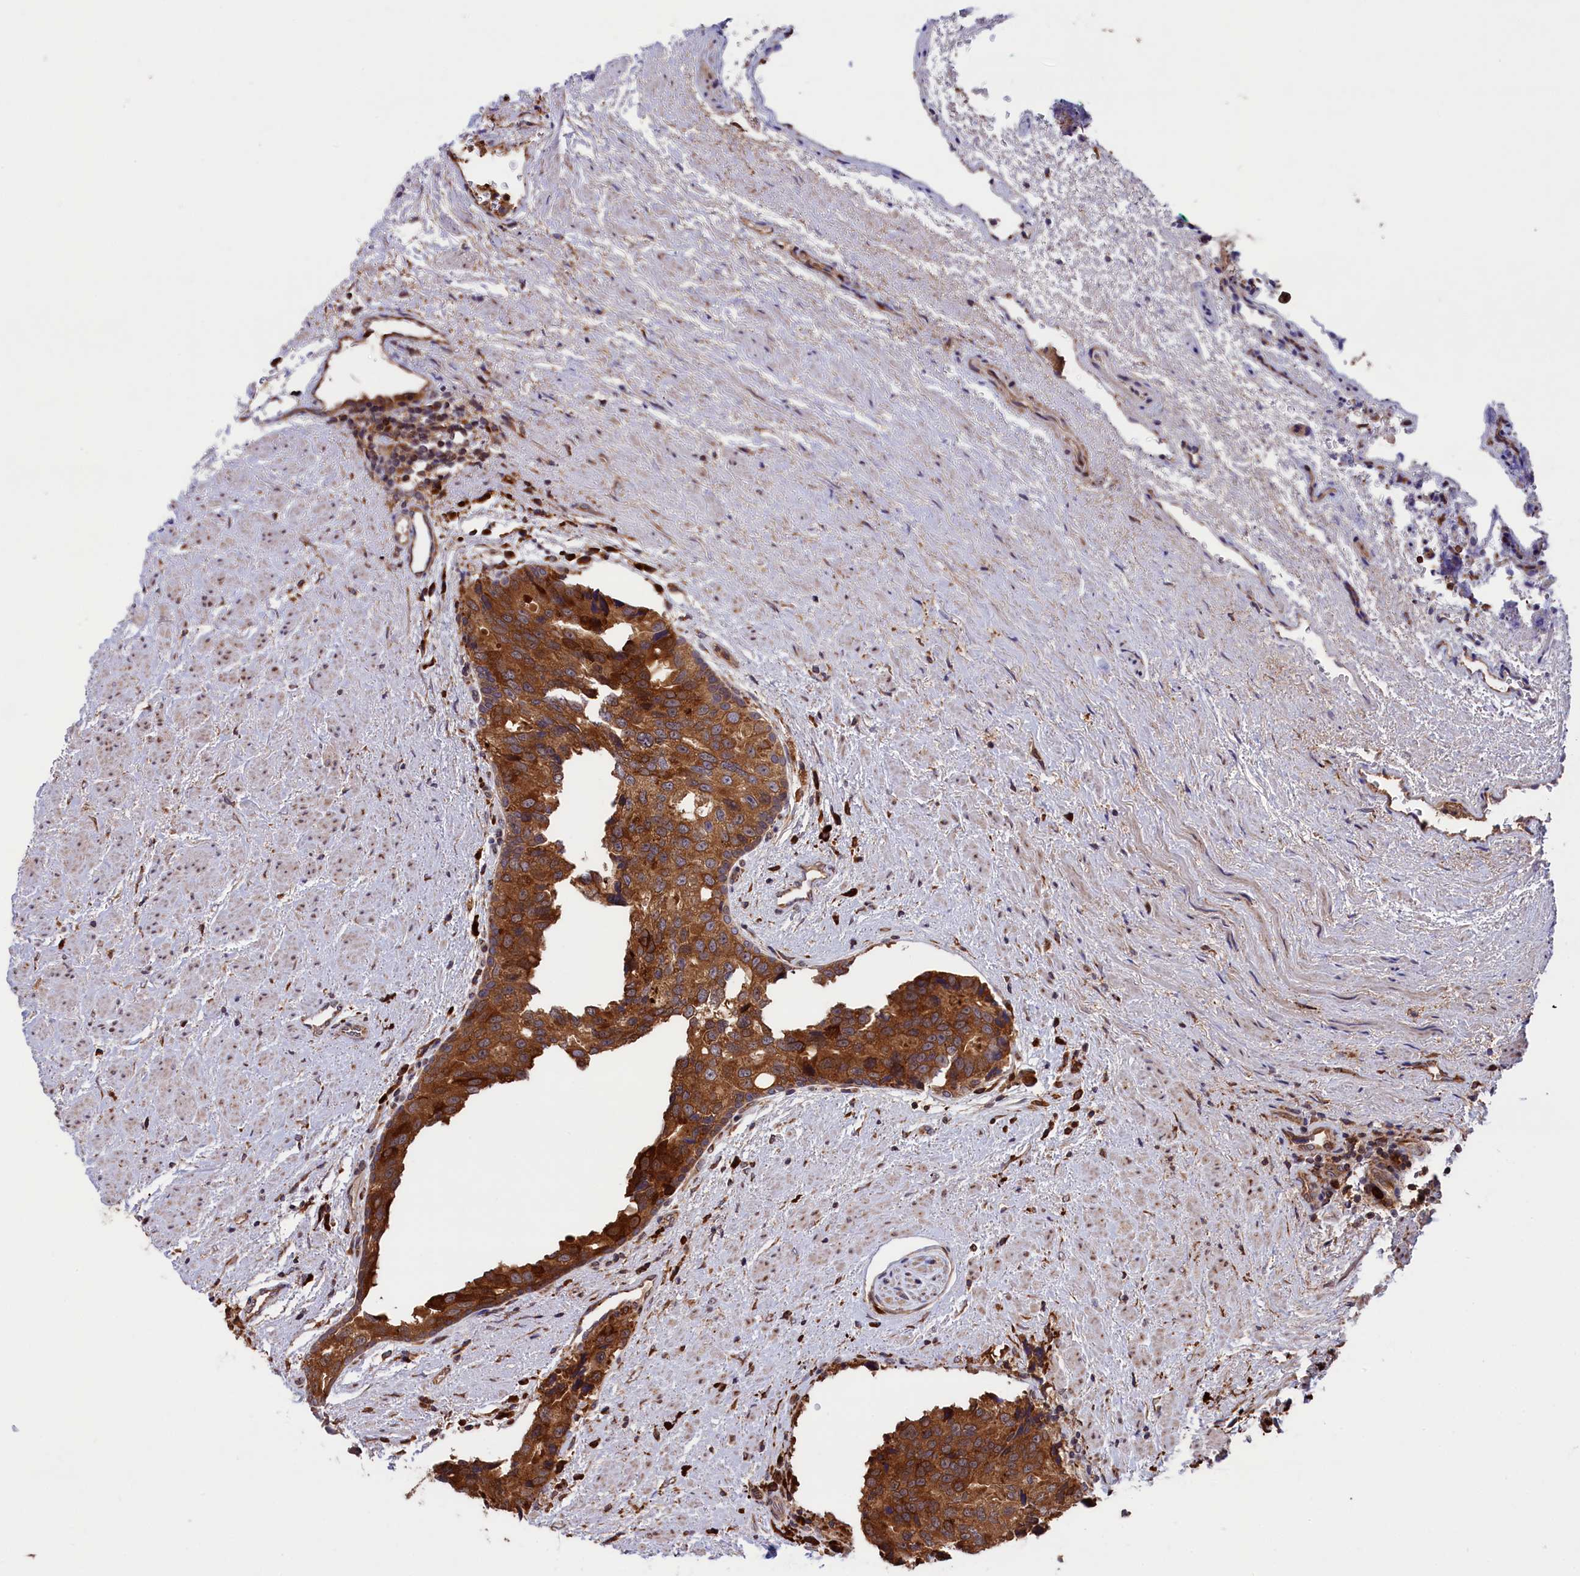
{"staining": {"intensity": "moderate", "quantity": ">75%", "location": "cytoplasmic/membranous"}, "tissue": "prostate cancer", "cell_type": "Tumor cells", "image_type": "cancer", "snomed": [{"axis": "morphology", "description": "Adenocarcinoma, High grade"}, {"axis": "topography", "description": "Prostate"}], "caption": "Immunohistochemical staining of human adenocarcinoma (high-grade) (prostate) shows medium levels of moderate cytoplasmic/membranous staining in about >75% of tumor cells.", "gene": "PLA2G4C", "patient": {"sex": "male", "age": 70}}